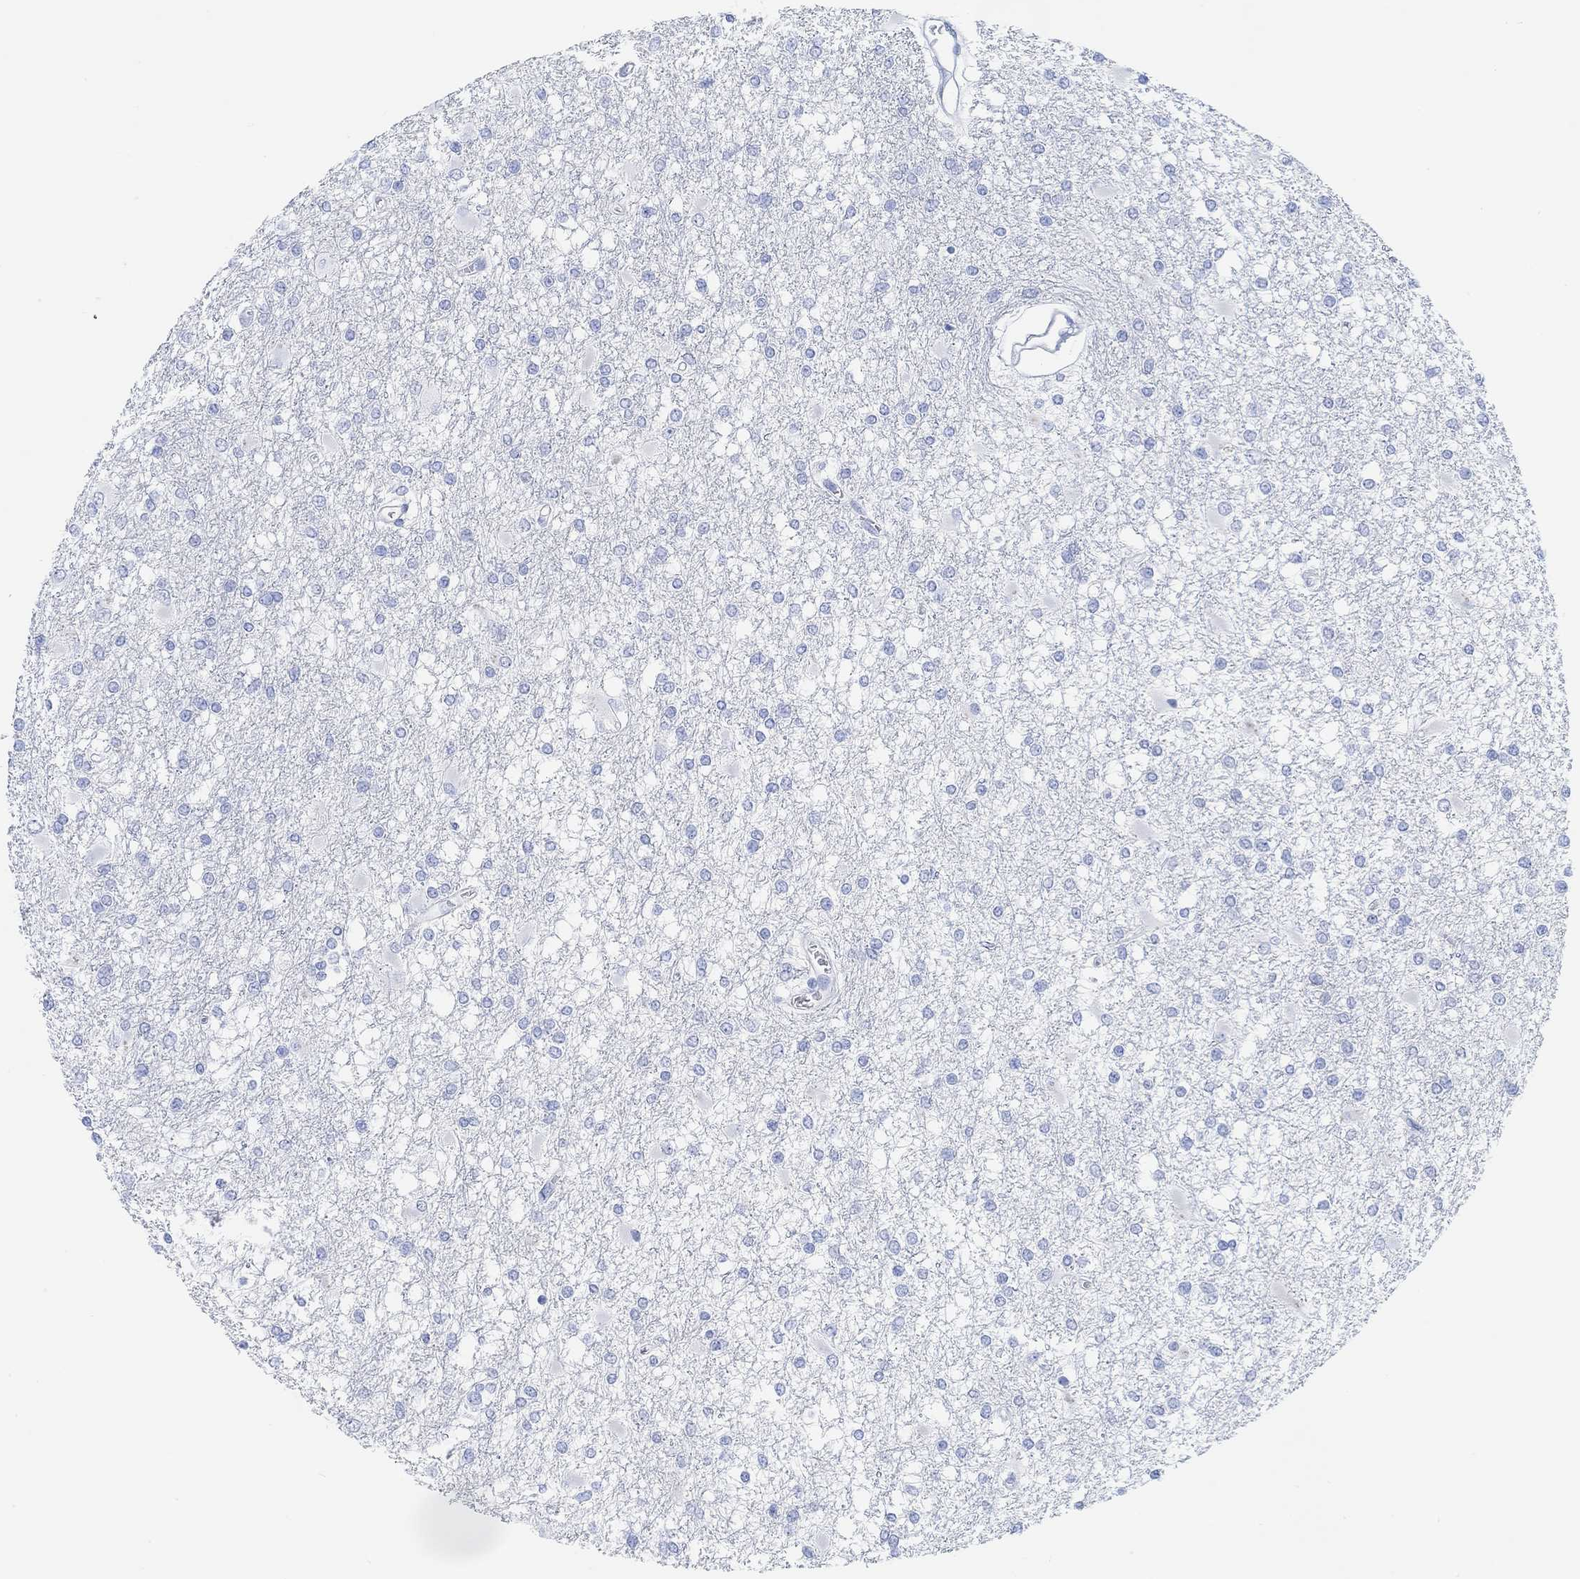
{"staining": {"intensity": "negative", "quantity": "none", "location": "none"}, "tissue": "glioma", "cell_type": "Tumor cells", "image_type": "cancer", "snomed": [{"axis": "morphology", "description": "Glioma, malignant, High grade"}, {"axis": "topography", "description": "Cerebral cortex"}], "caption": "IHC histopathology image of neoplastic tissue: human malignant glioma (high-grade) stained with DAB (3,3'-diaminobenzidine) exhibits no significant protein expression in tumor cells.", "gene": "ANKRD33", "patient": {"sex": "male", "age": 79}}